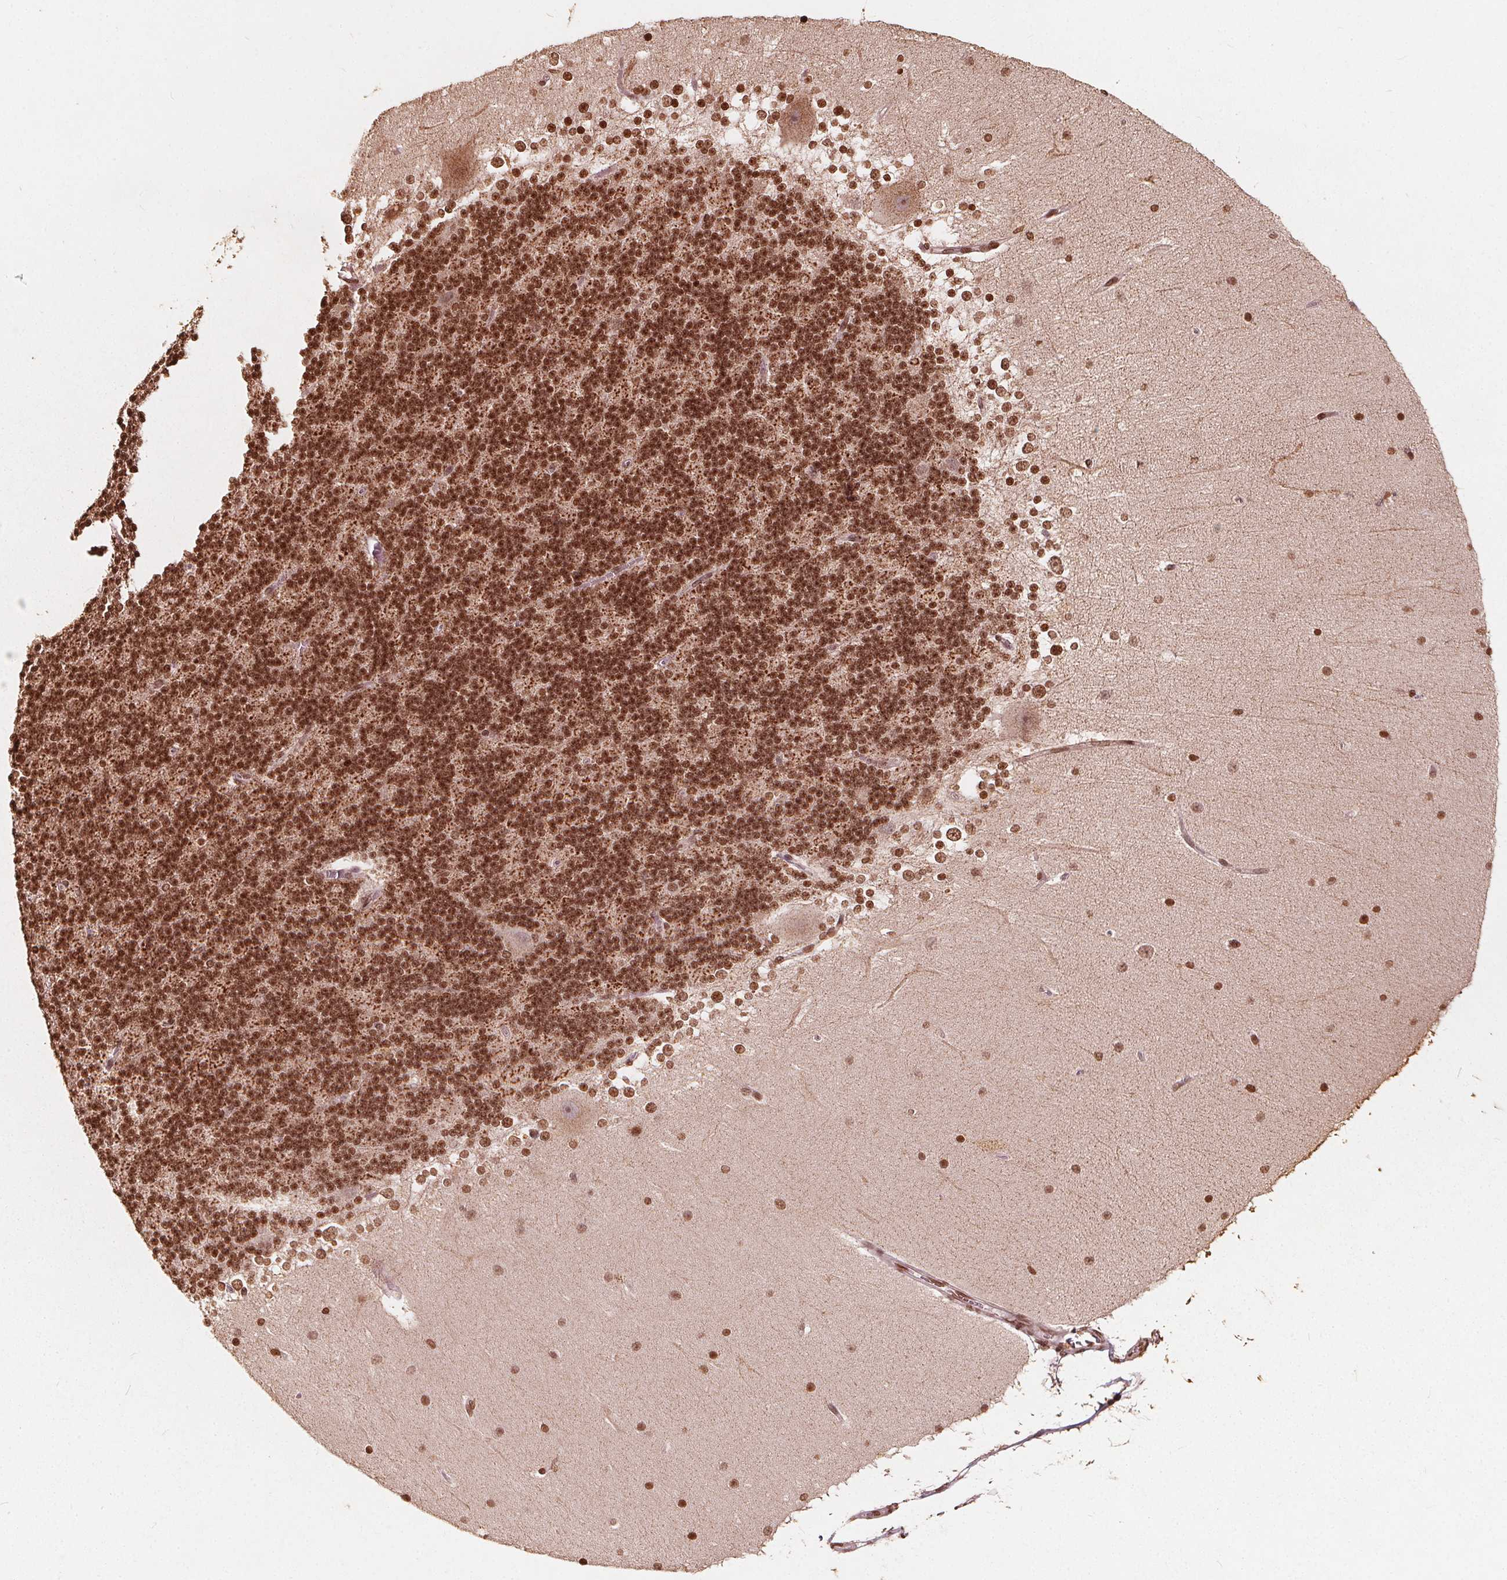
{"staining": {"intensity": "moderate", "quantity": ">75%", "location": "nuclear"}, "tissue": "cerebellum", "cell_type": "Cells in granular layer", "image_type": "normal", "snomed": [{"axis": "morphology", "description": "Normal tissue, NOS"}, {"axis": "topography", "description": "Cerebellum"}], "caption": "A medium amount of moderate nuclear positivity is seen in about >75% of cells in granular layer in normal cerebellum. (DAB (3,3'-diaminobenzidine) IHC, brown staining for protein, blue staining for nuclei).", "gene": "H3C14", "patient": {"sex": "female", "age": 19}}